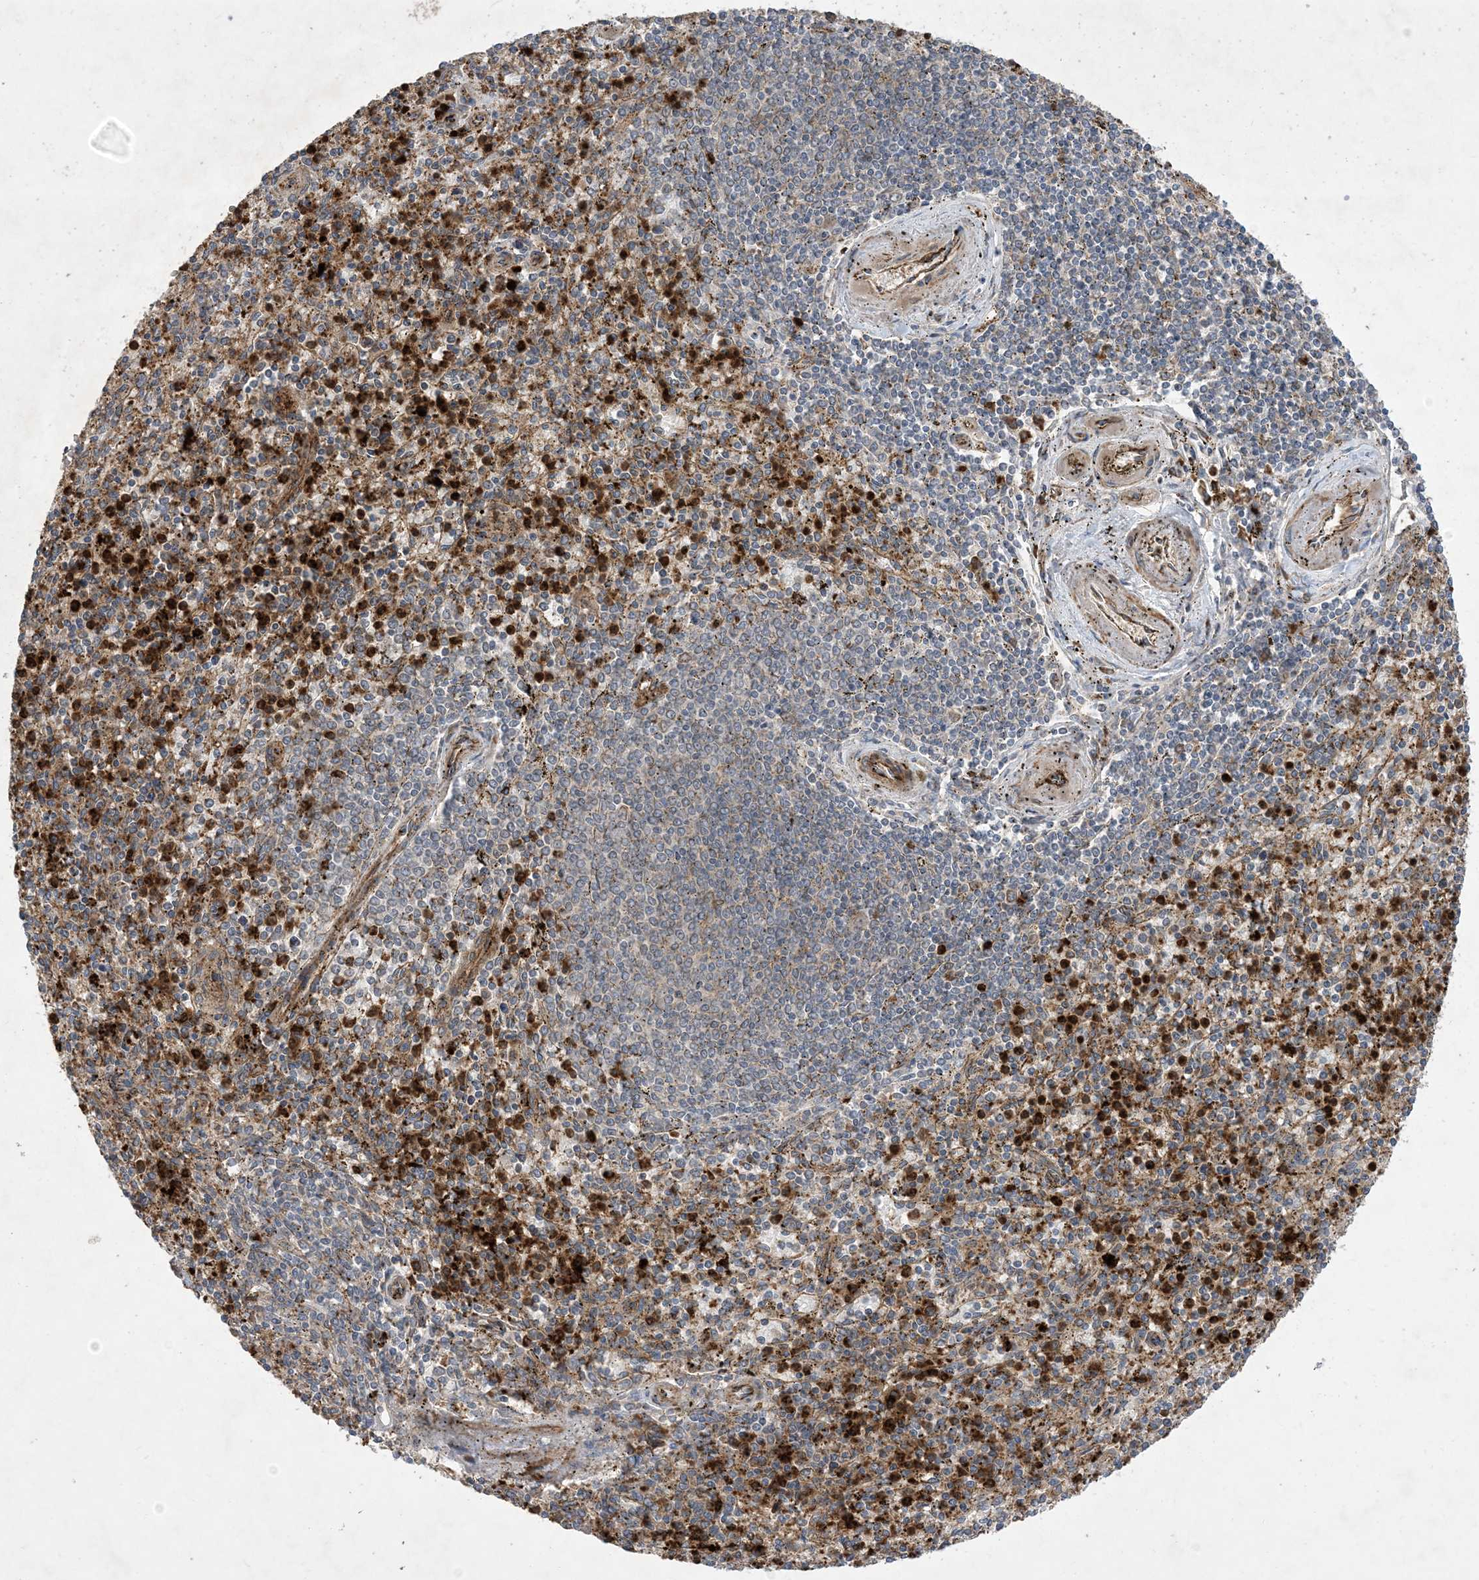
{"staining": {"intensity": "strong", "quantity": "25%-75%", "location": "cytoplasmic/membranous"}, "tissue": "spleen", "cell_type": "Cells in red pulp", "image_type": "normal", "snomed": [{"axis": "morphology", "description": "Normal tissue, NOS"}, {"axis": "topography", "description": "Spleen"}], "caption": "Brown immunohistochemical staining in benign spleen reveals strong cytoplasmic/membranous positivity in about 25%-75% of cells in red pulp.", "gene": "OTOP1", "patient": {"sex": "male", "age": 72}}